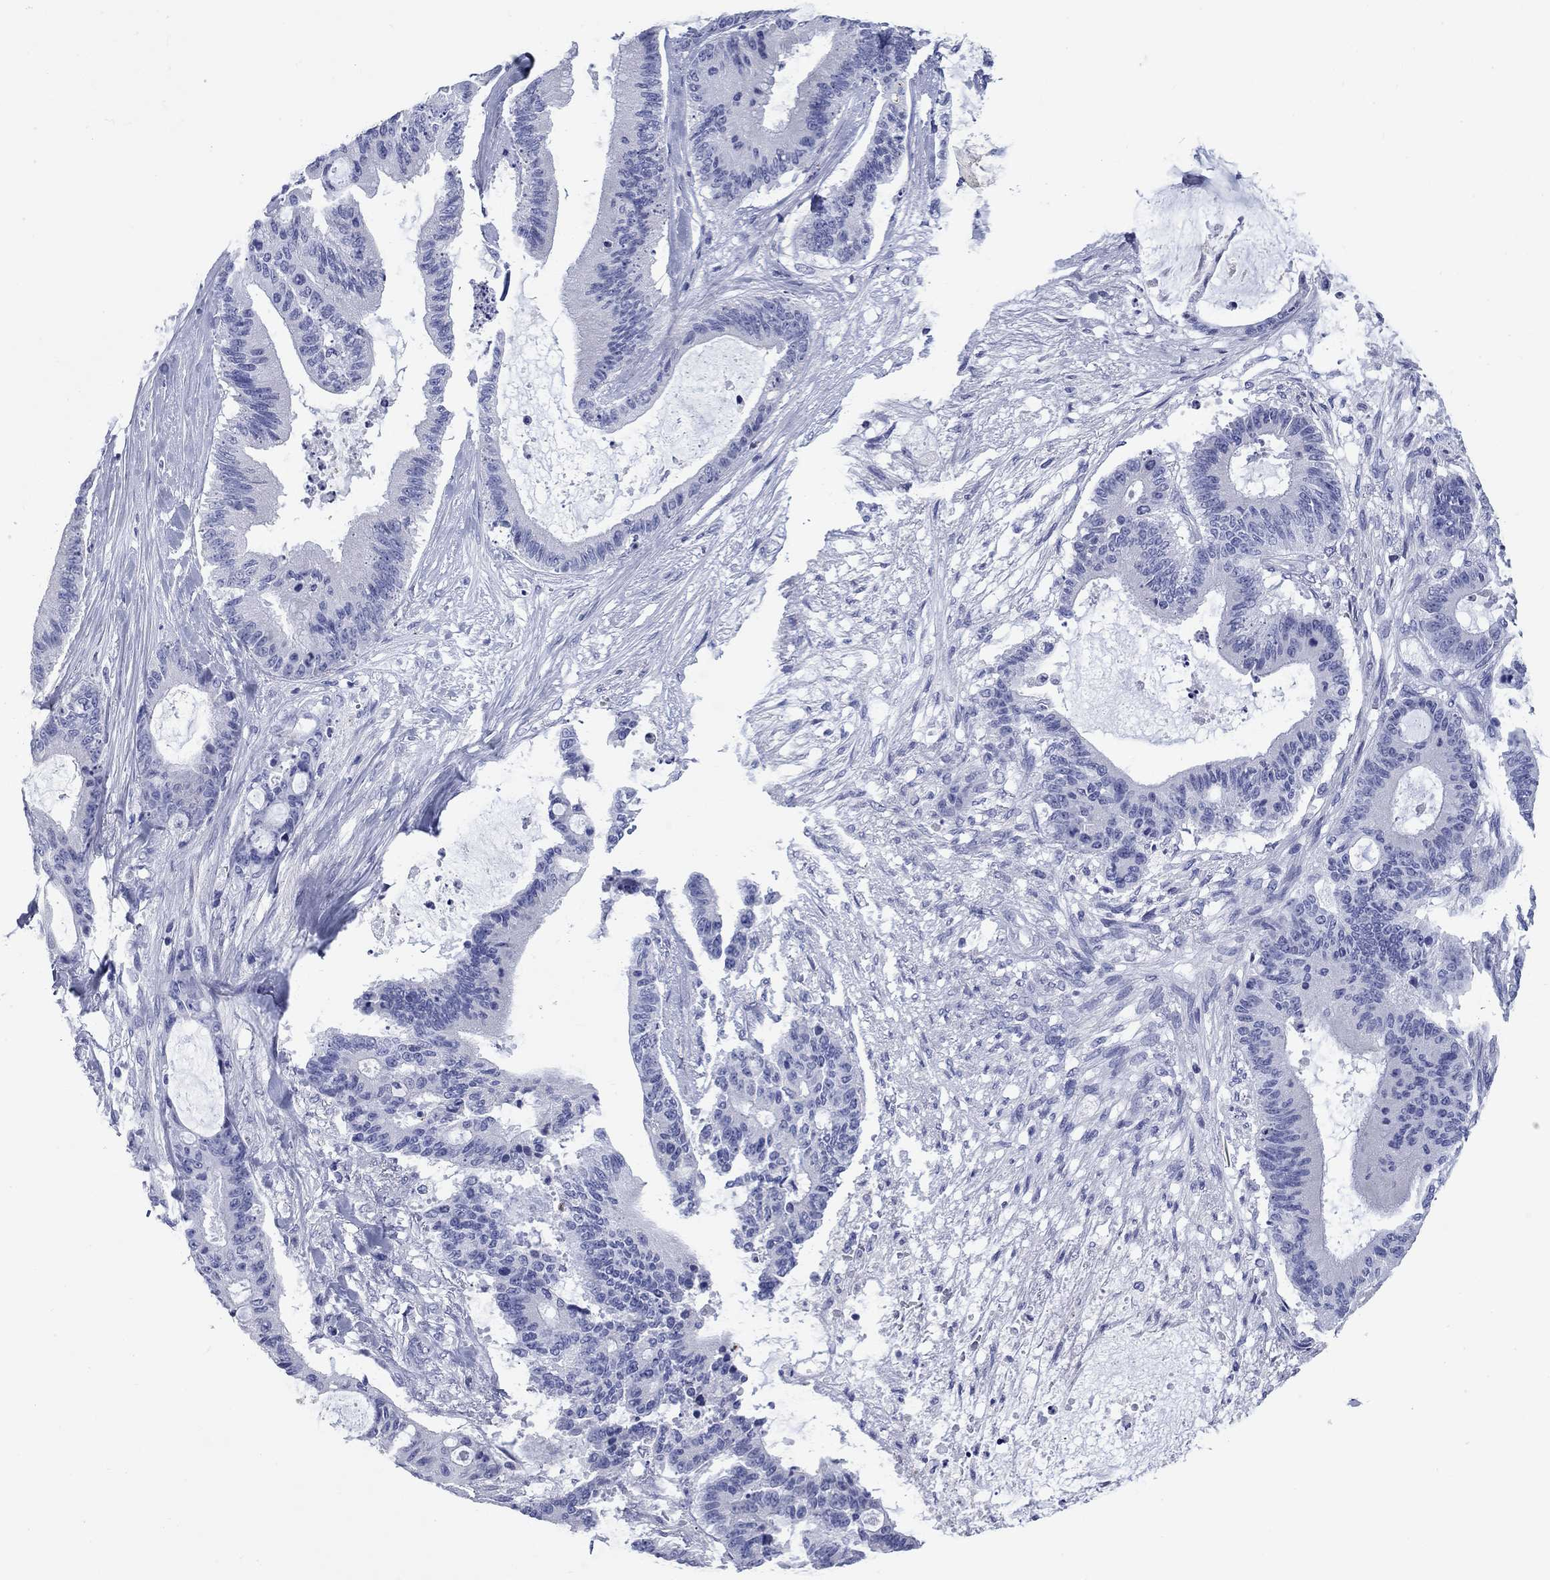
{"staining": {"intensity": "negative", "quantity": "none", "location": "none"}, "tissue": "liver cancer", "cell_type": "Tumor cells", "image_type": "cancer", "snomed": [{"axis": "morphology", "description": "Normal tissue, NOS"}, {"axis": "morphology", "description": "Cholangiocarcinoma"}, {"axis": "topography", "description": "Liver"}, {"axis": "topography", "description": "Peripheral nerve tissue"}], "caption": "This histopathology image is of liver cancer stained with immunohistochemistry (IHC) to label a protein in brown with the nuclei are counter-stained blue. There is no positivity in tumor cells.", "gene": "CCNA1", "patient": {"sex": "female", "age": 73}}